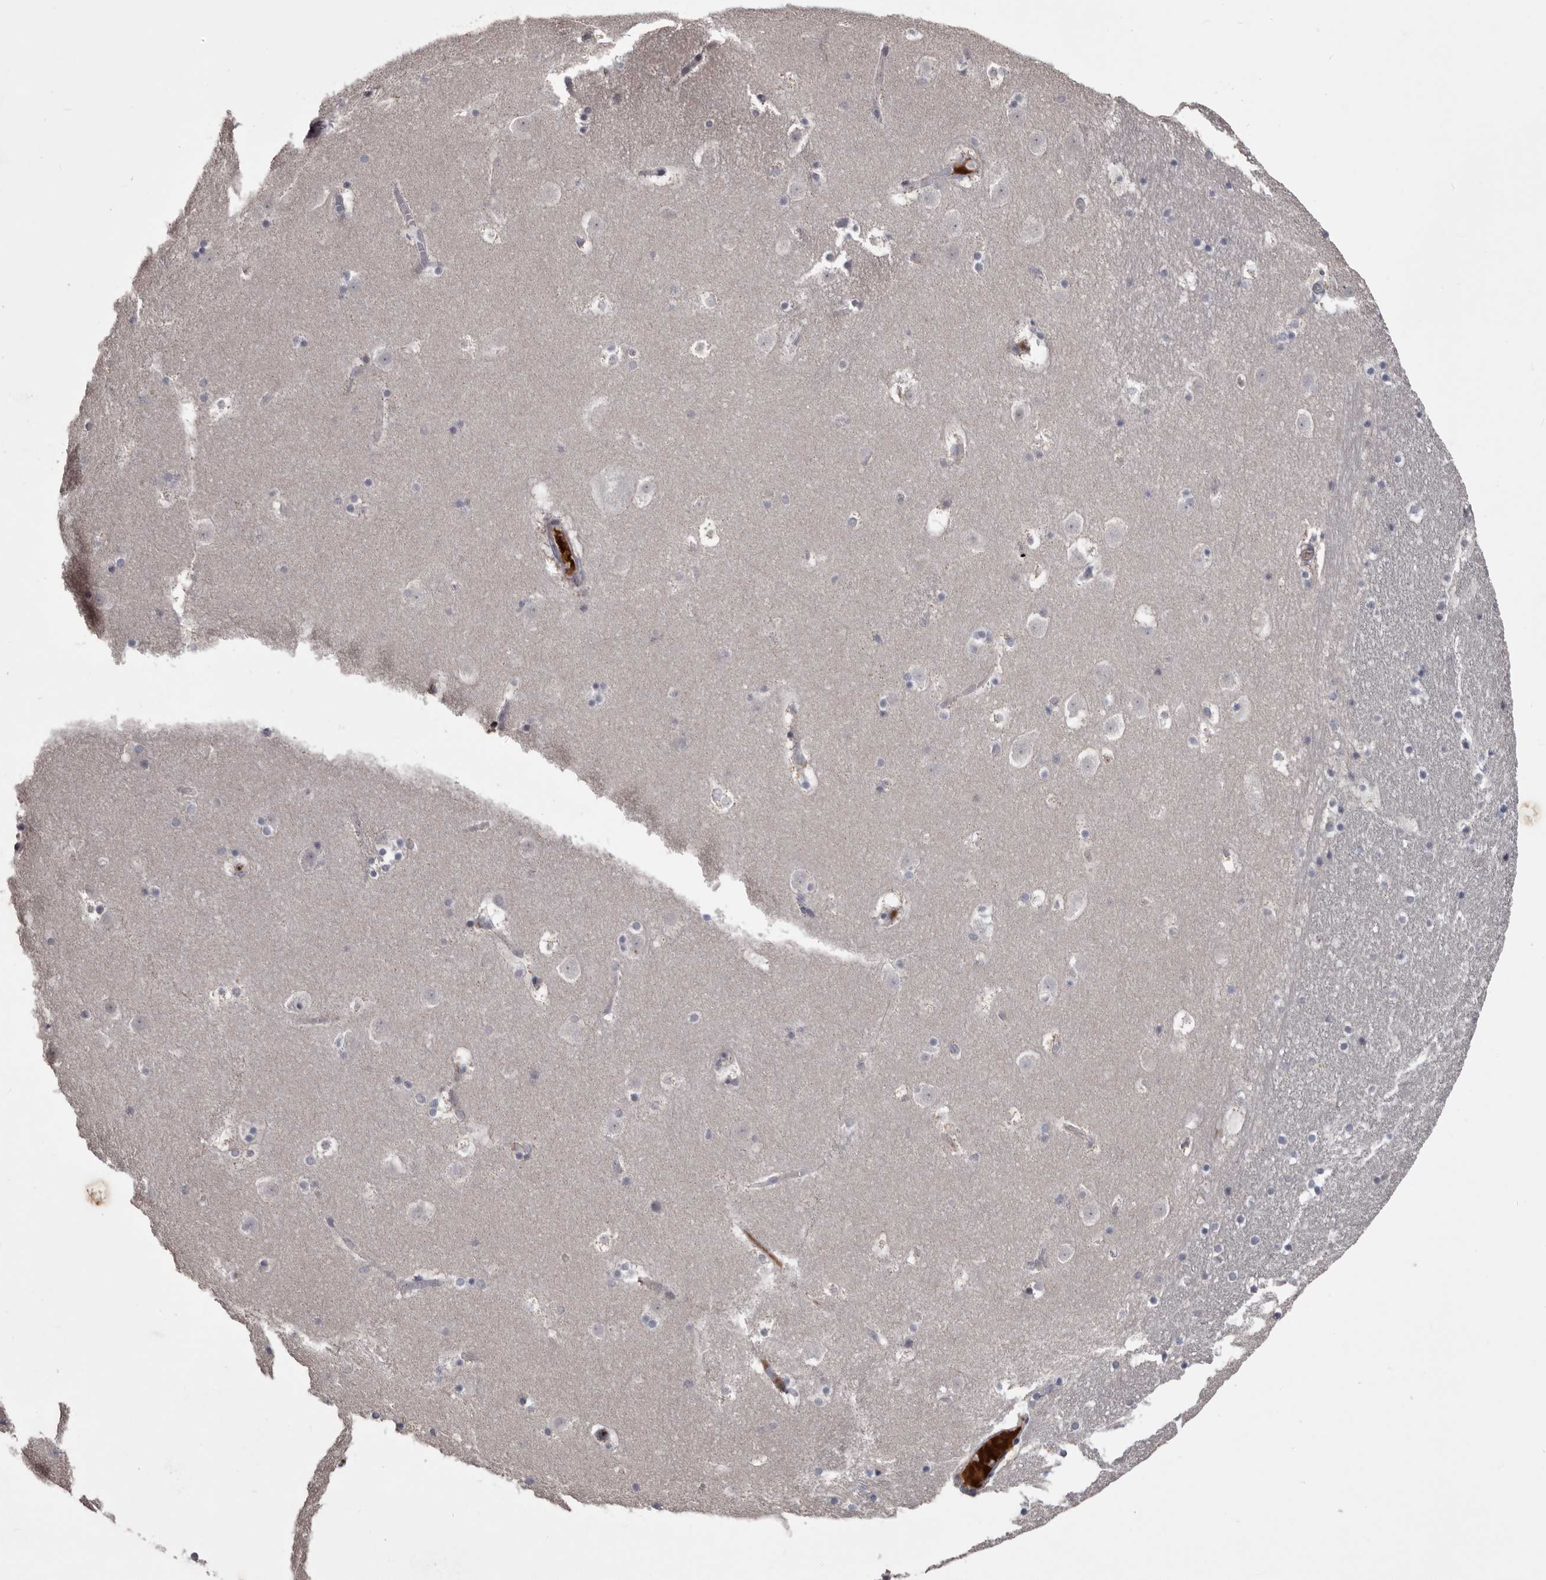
{"staining": {"intensity": "negative", "quantity": "none", "location": "none"}, "tissue": "caudate", "cell_type": "Glial cells", "image_type": "normal", "snomed": [{"axis": "morphology", "description": "Normal tissue, NOS"}, {"axis": "topography", "description": "Lateral ventricle wall"}], "caption": "Glial cells are negative for brown protein staining in unremarkable caudate. (DAB IHC with hematoxylin counter stain).", "gene": "LPAR6", "patient": {"sex": "male", "age": 45}}